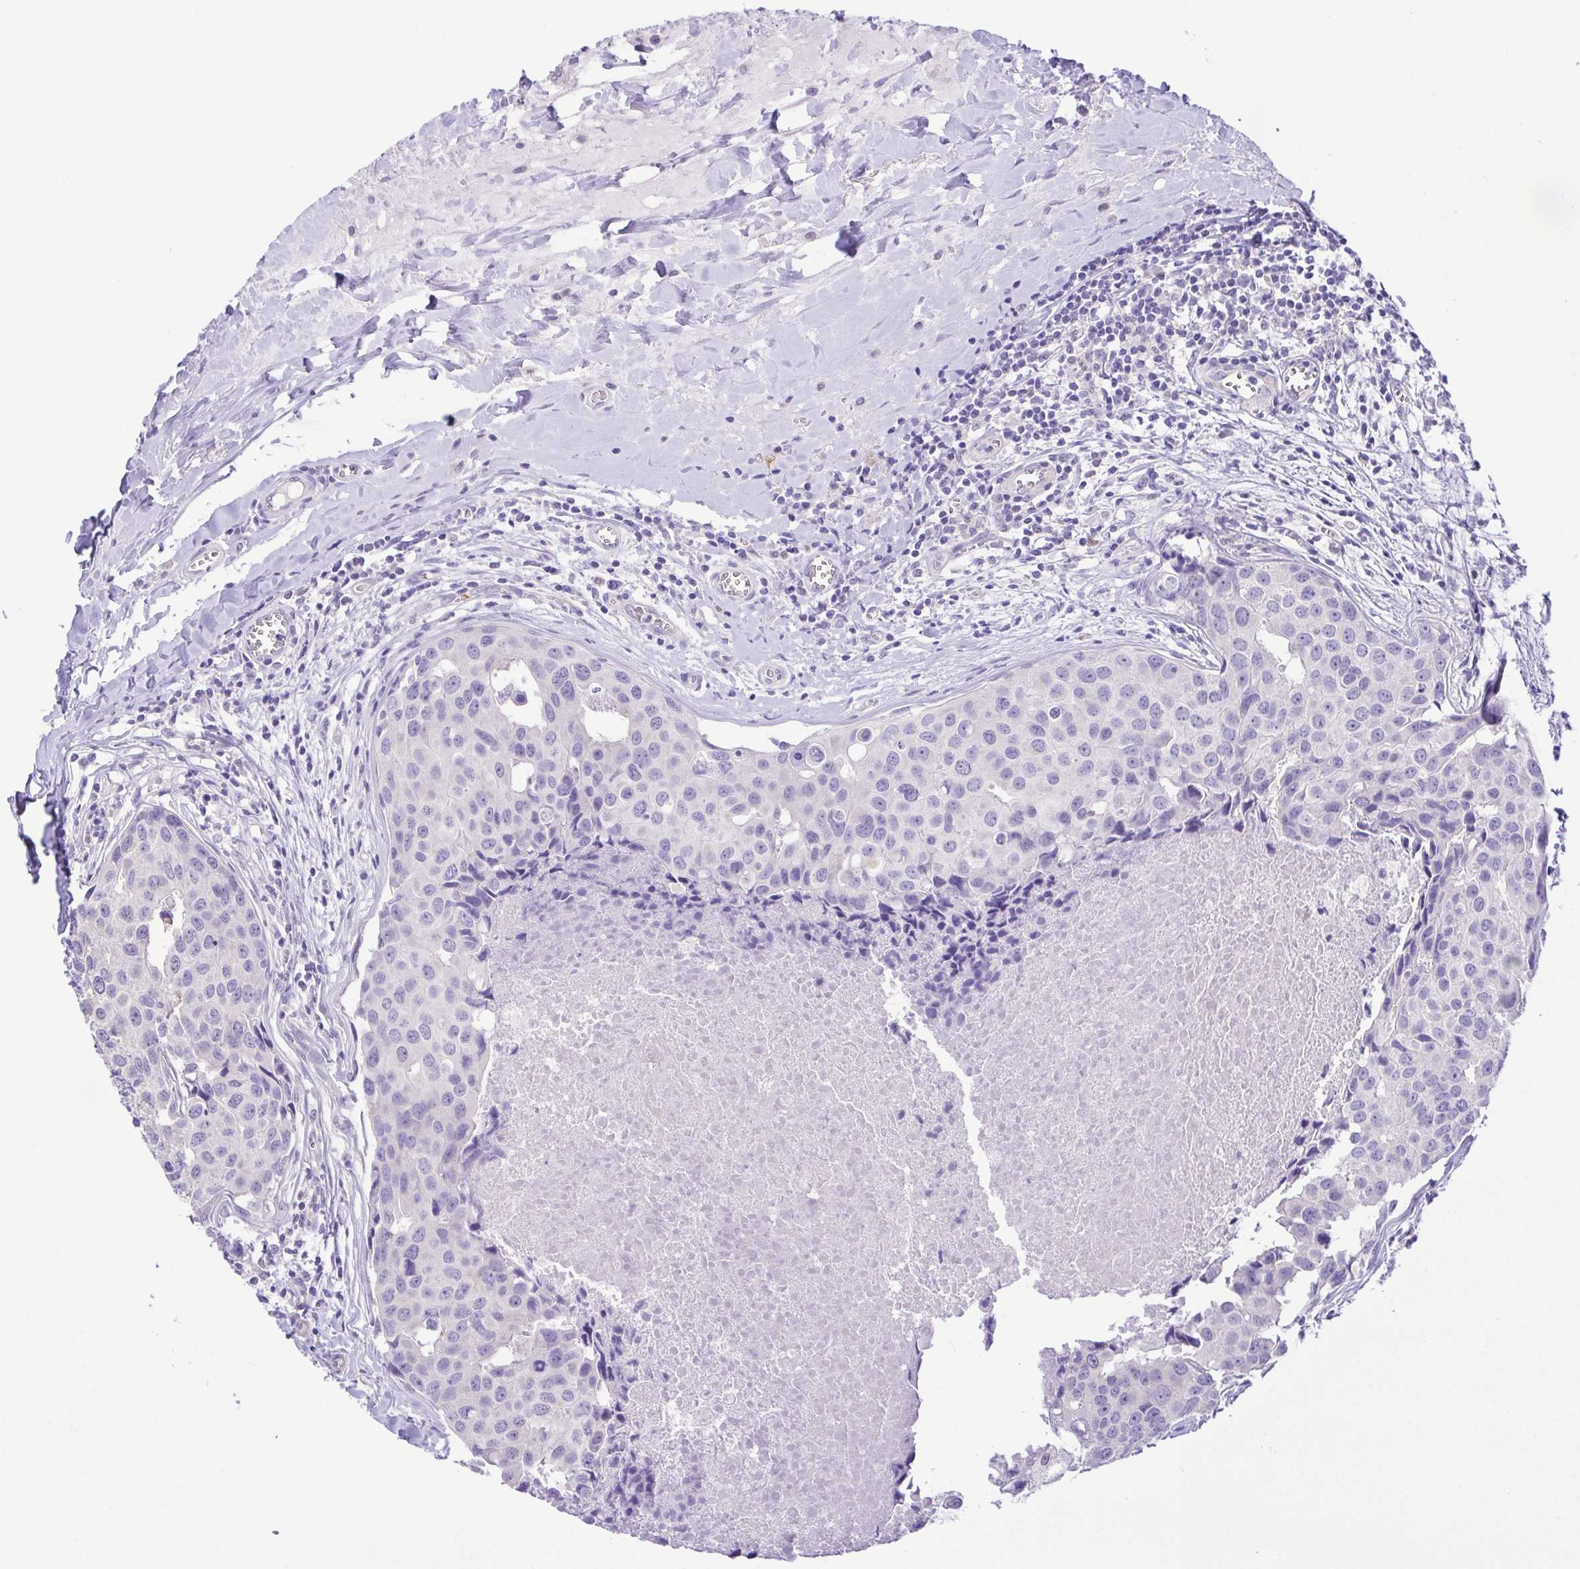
{"staining": {"intensity": "negative", "quantity": "none", "location": "none"}, "tissue": "breast cancer", "cell_type": "Tumor cells", "image_type": "cancer", "snomed": [{"axis": "morphology", "description": "Duct carcinoma"}, {"axis": "topography", "description": "Breast"}], "caption": "A photomicrograph of human breast intraductal carcinoma is negative for staining in tumor cells.", "gene": "EPB42", "patient": {"sex": "female", "age": 24}}